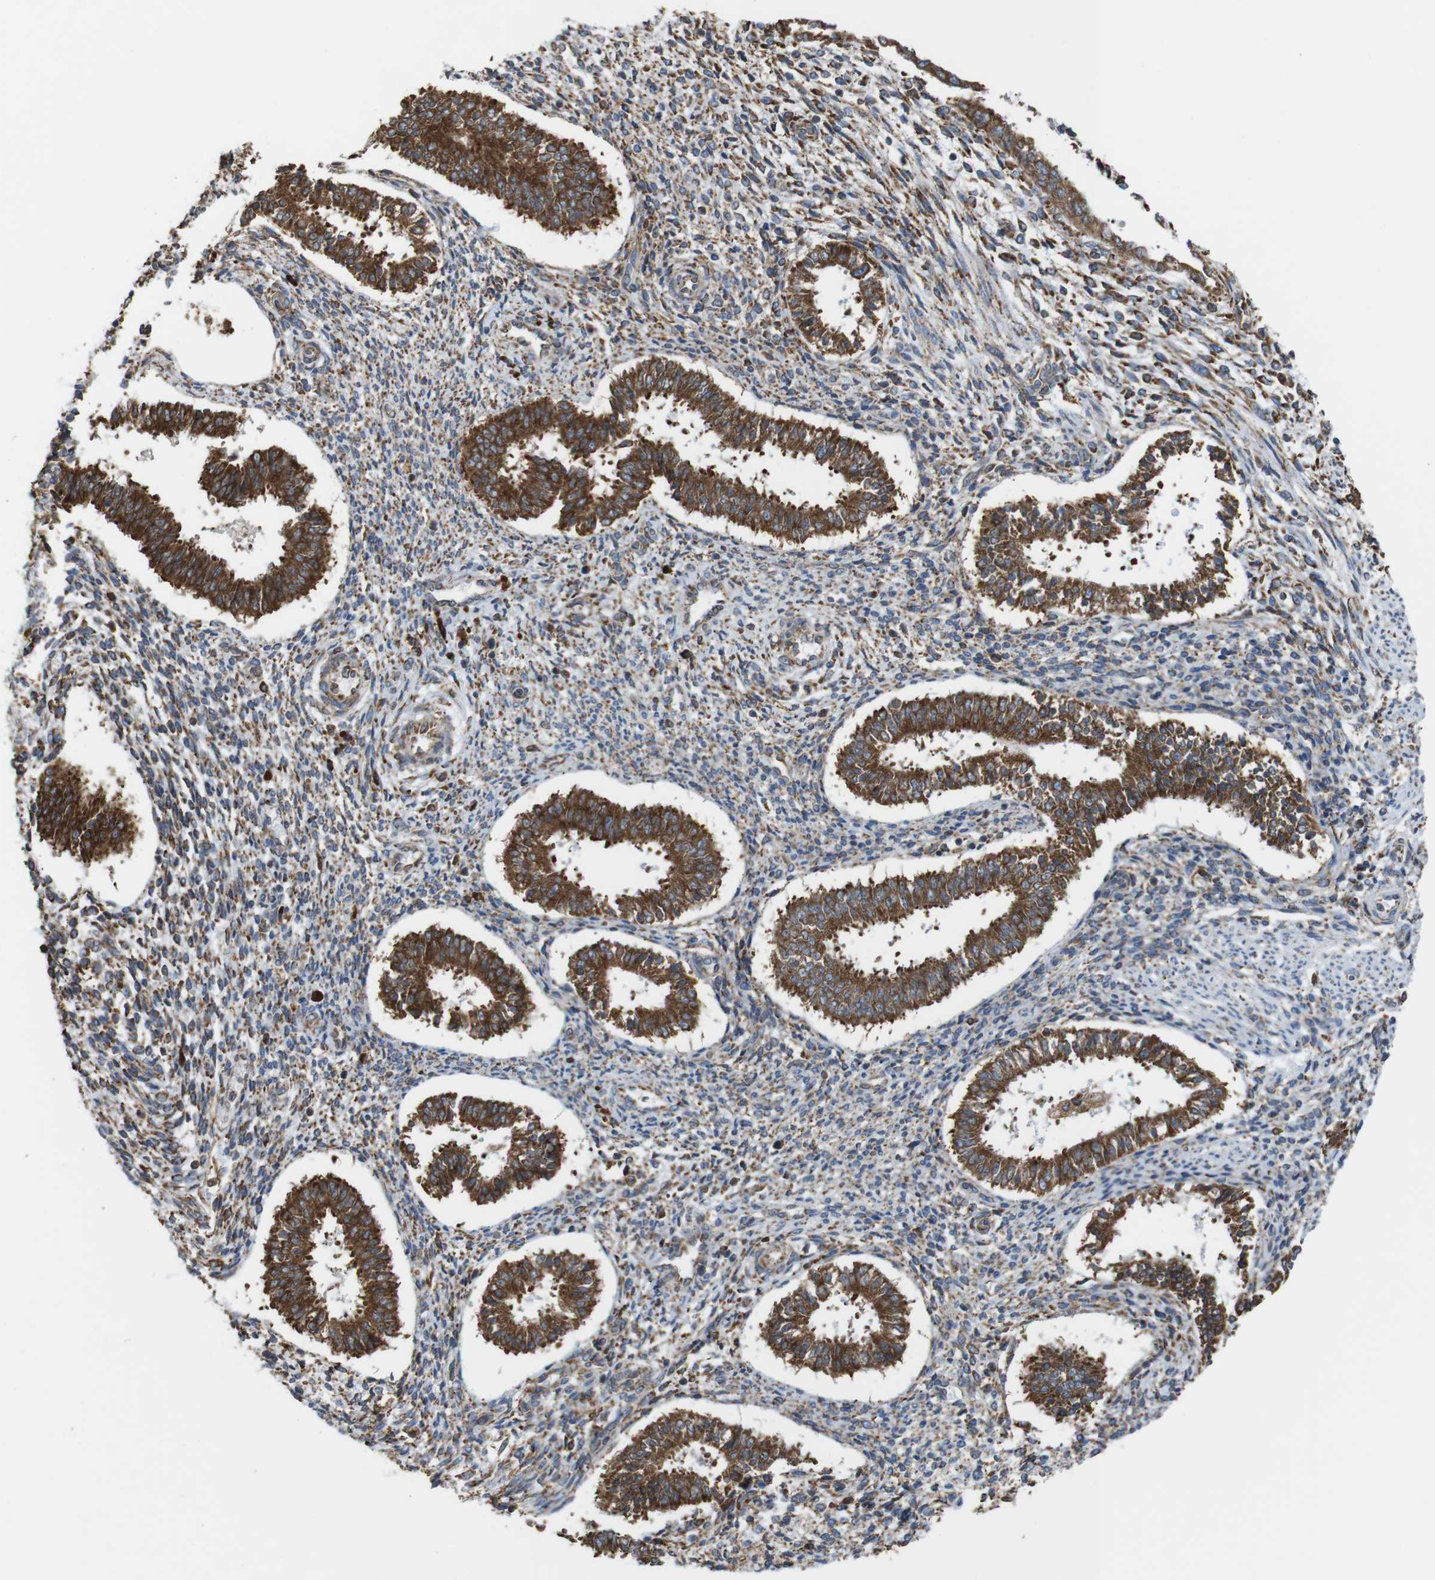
{"staining": {"intensity": "weak", "quantity": ">75%", "location": "cytoplasmic/membranous"}, "tissue": "endometrium", "cell_type": "Cells in endometrial stroma", "image_type": "normal", "snomed": [{"axis": "morphology", "description": "Normal tissue, NOS"}, {"axis": "topography", "description": "Endometrium"}], "caption": "The micrograph demonstrates immunohistochemical staining of normal endometrium. There is weak cytoplasmic/membranous staining is identified in about >75% of cells in endometrial stroma.", "gene": "UGGT1", "patient": {"sex": "female", "age": 35}}